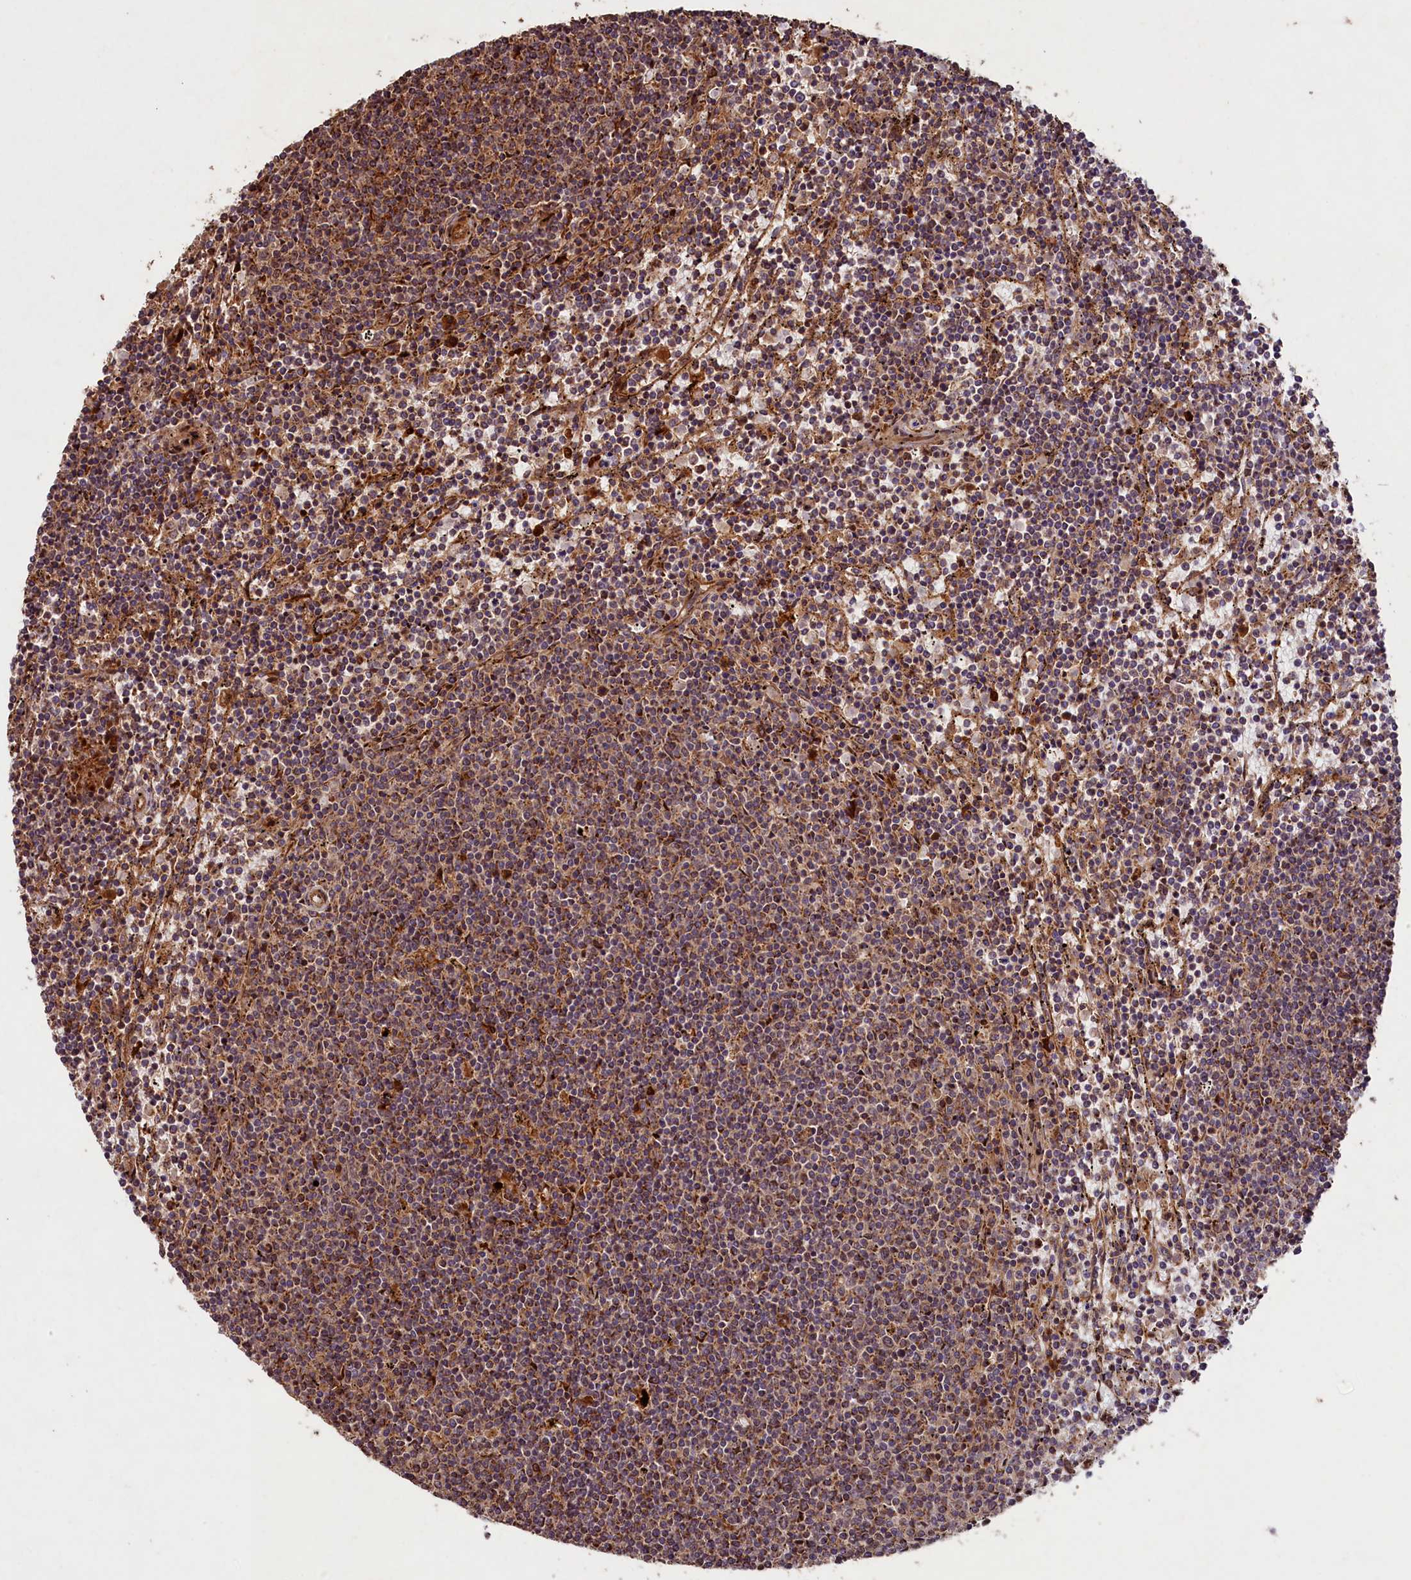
{"staining": {"intensity": "moderate", "quantity": "25%-75%", "location": "cytoplasmic/membranous,nuclear"}, "tissue": "lymphoma", "cell_type": "Tumor cells", "image_type": "cancer", "snomed": [{"axis": "morphology", "description": "Malignant lymphoma, non-Hodgkin's type, Low grade"}, {"axis": "topography", "description": "Spleen"}], "caption": "The histopathology image exhibits staining of low-grade malignant lymphoma, non-Hodgkin's type, revealing moderate cytoplasmic/membranous and nuclear protein staining (brown color) within tumor cells. (DAB (3,3'-diaminobenzidine) = brown stain, brightfield microscopy at high magnification).", "gene": "SHPRH", "patient": {"sex": "female", "age": 50}}